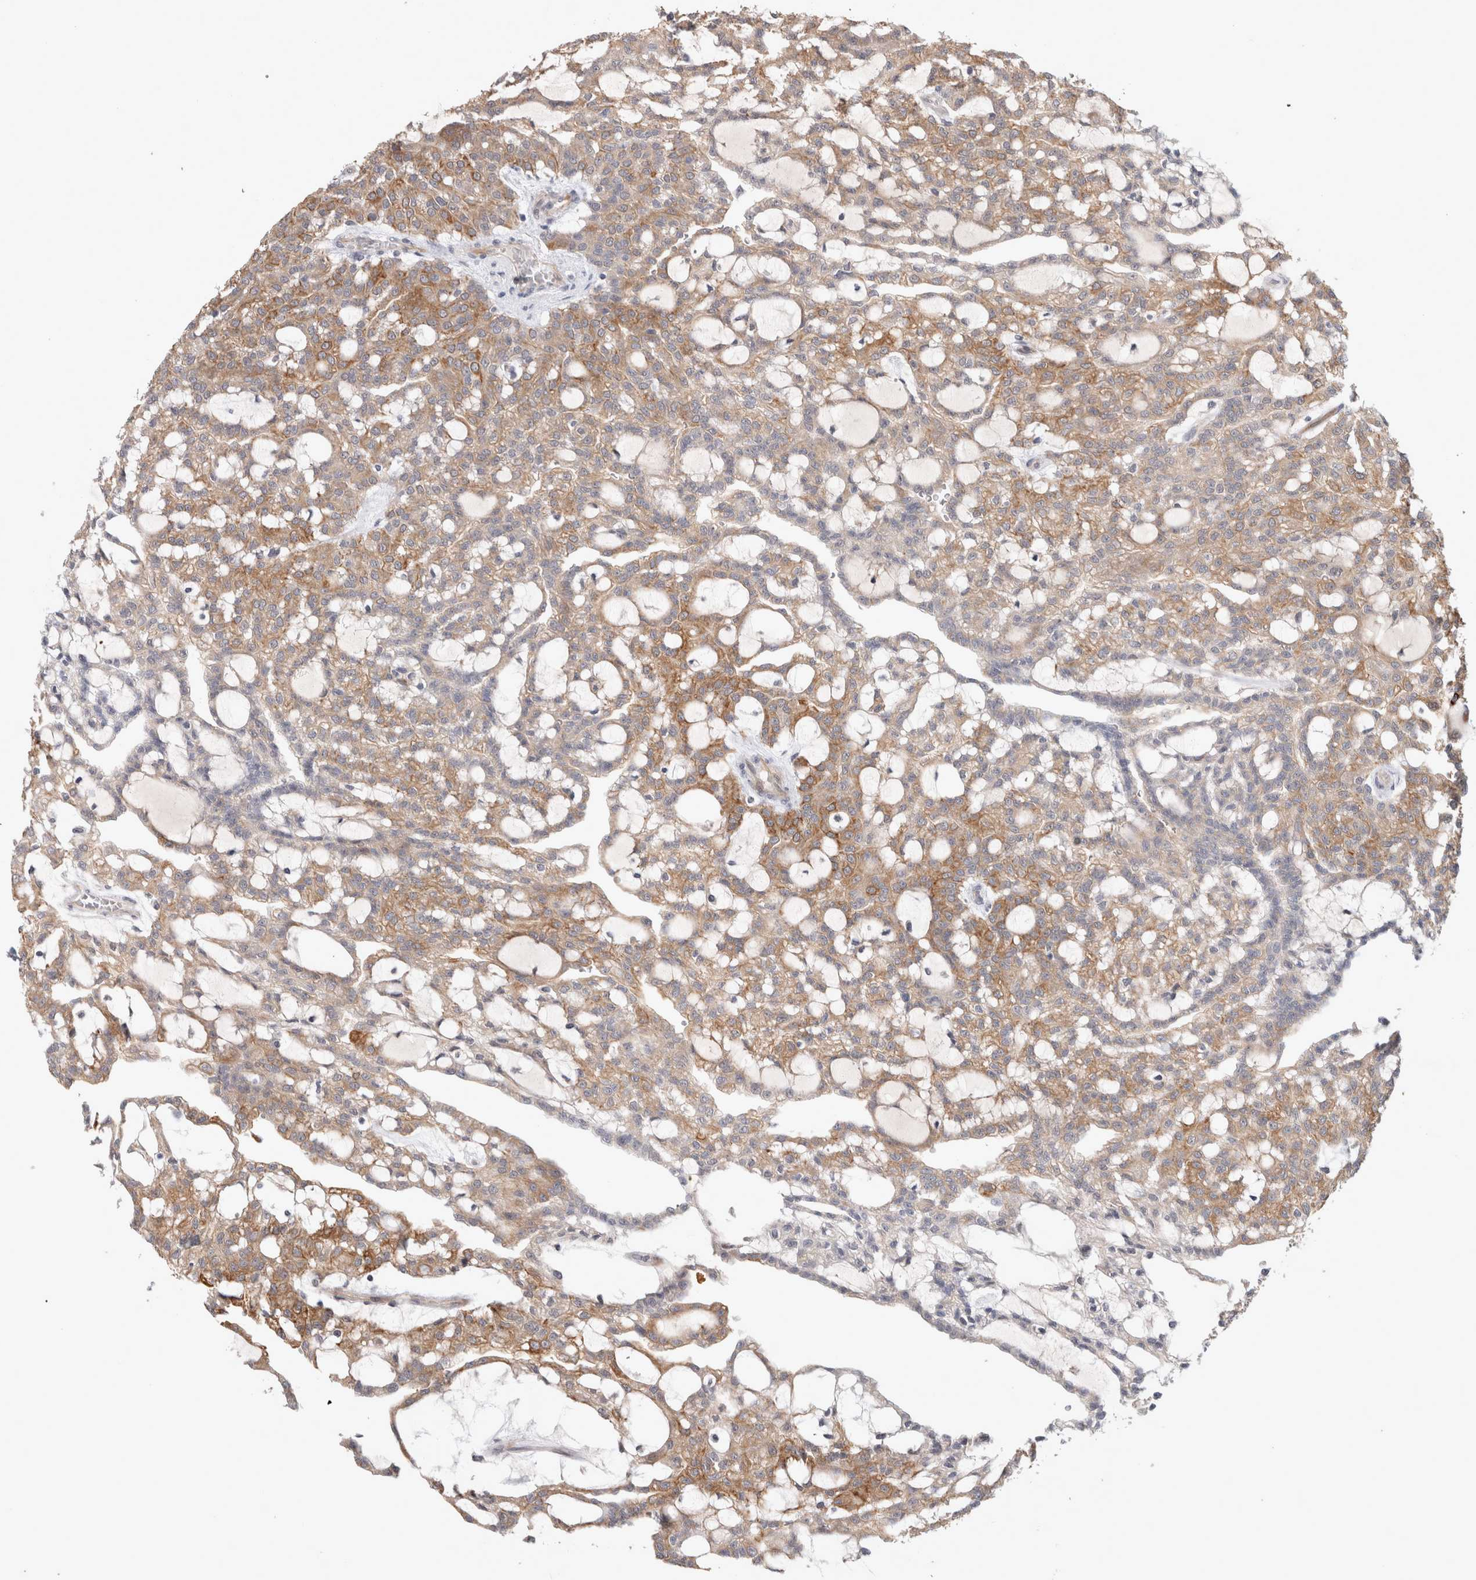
{"staining": {"intensity": "moderate", "quantity": ">75%", "location": "cytoplasmic/membranous"}, "tissue": "renal cancer", "cell_type": "Tumor cells", "image_type": "cancer", "snomed": [{"axis": "morphology", "description": "Adenocarcinoma, NOS"}, {"axis": "topography", "description": "Kidney"}], "caption": "Human renal cancer stained with a protein marker reveals moderate staining in tumor cells.", "gene": "CRISPLD1", "patient": {"sex": "male", "age": 63}}